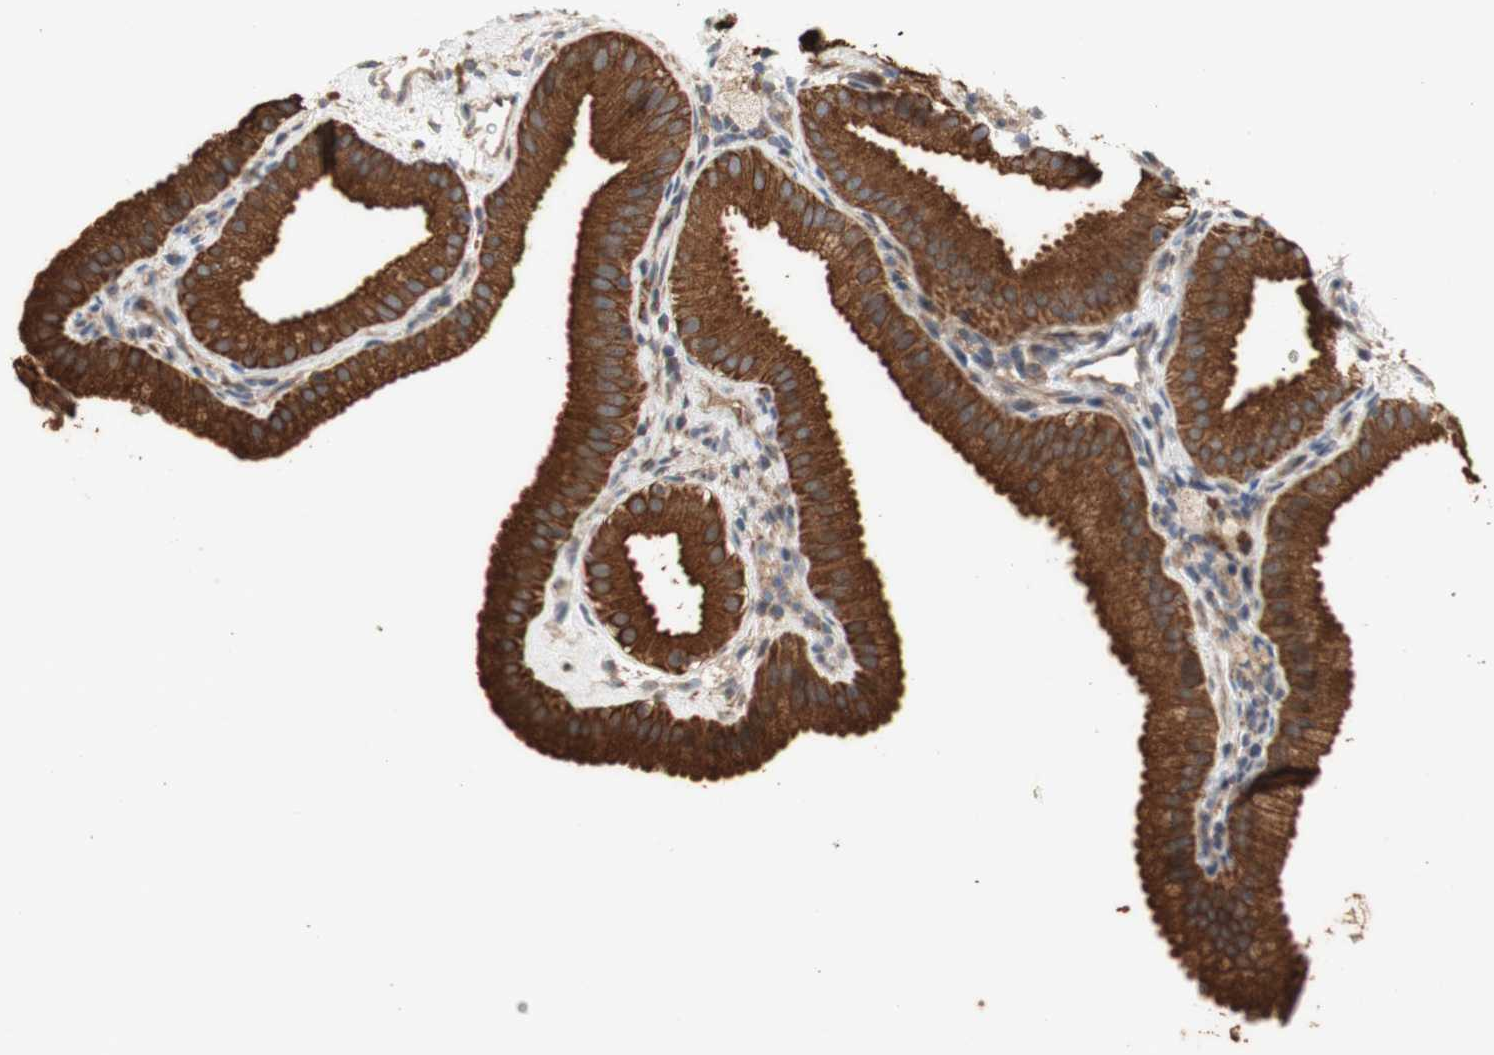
{"staining": {"intensity": "strong", "quantity": ">75%", "location": "cytoplasmic/membranous"}, "tissue": "gallbladder", "cell_type": "Glandular cells", "image_type": "normal", "snomed": [{"axis": "morphology", "description": "Normal tissue, NOS"}, {"axis": "topography", "description": "Gallbladder"}], "caption": "Immunohistochemistry (IHC) staining of benign gallbladder, which demonstrates high levels of strong cytoplasmic/membranous expression in about >75% of glandular cells indicating strong cytoplasmic/membranous protein expression. The staining was performed using DAB (3,3'-diaminobenzidine) (brown) for protein detection and nuclei were counterstained in hematoxylin (blue).", "gene": "PKN1", "patient": {"sex": "female", "age": 64}}